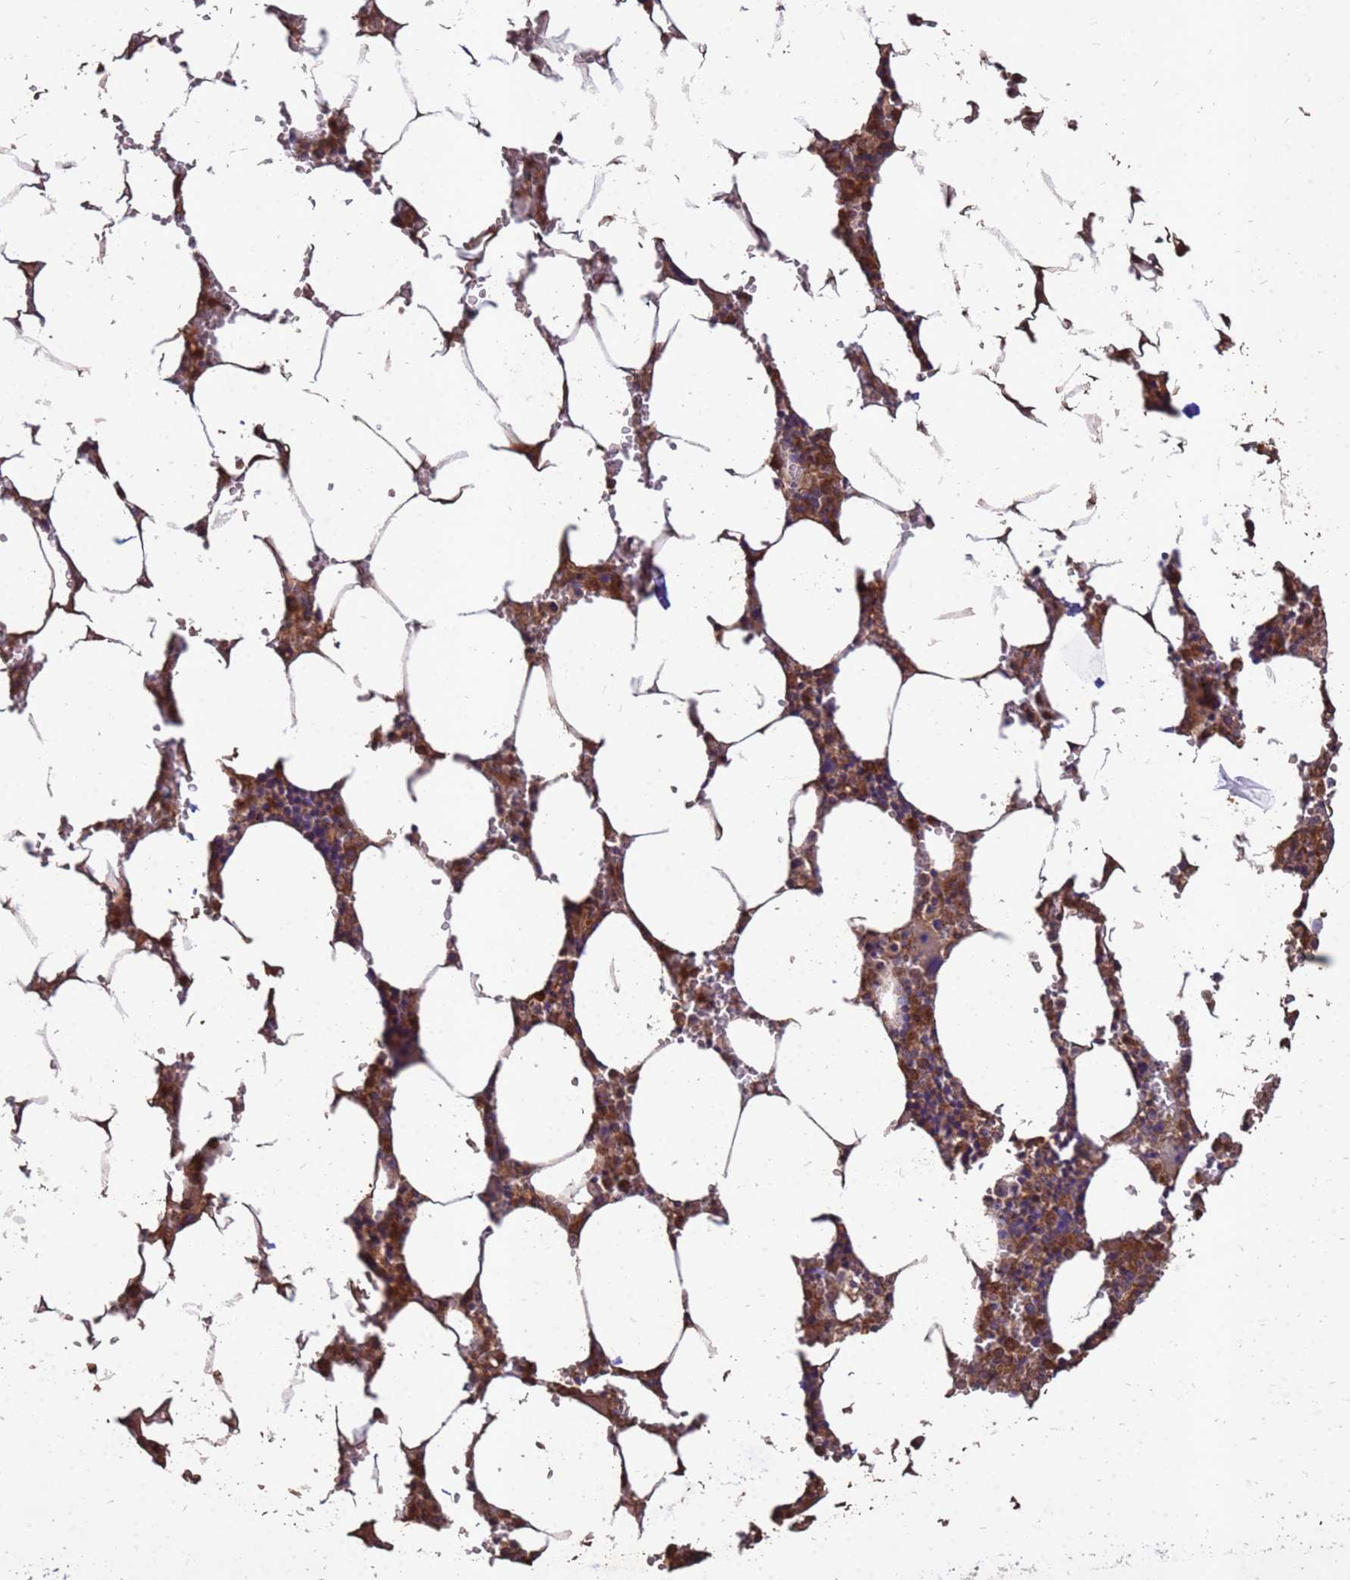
{"staining": {"intensity": "moderate", "quantity": "25%-75%", "location": "cytoplasmic/membranous"}, "tissue": "bone marrow", "cell_type": "Hematopoietic cells", "image_type": "normal", "snomed": [{"axis": "morphology", "description": "Normal tissue, NOS"}, {"axis": "topography", "description": "Bone marrow"}], "caption": "The immunohistochemical stain labels moderate cytoplasmic/membranous staining in hematopoietic cells of normal bone marrow. Ihc stains the protein of interest in brown and the nuclei are stained blue.", "gene": "RNF215", "patient": {"sex": "male", "age": 70}}